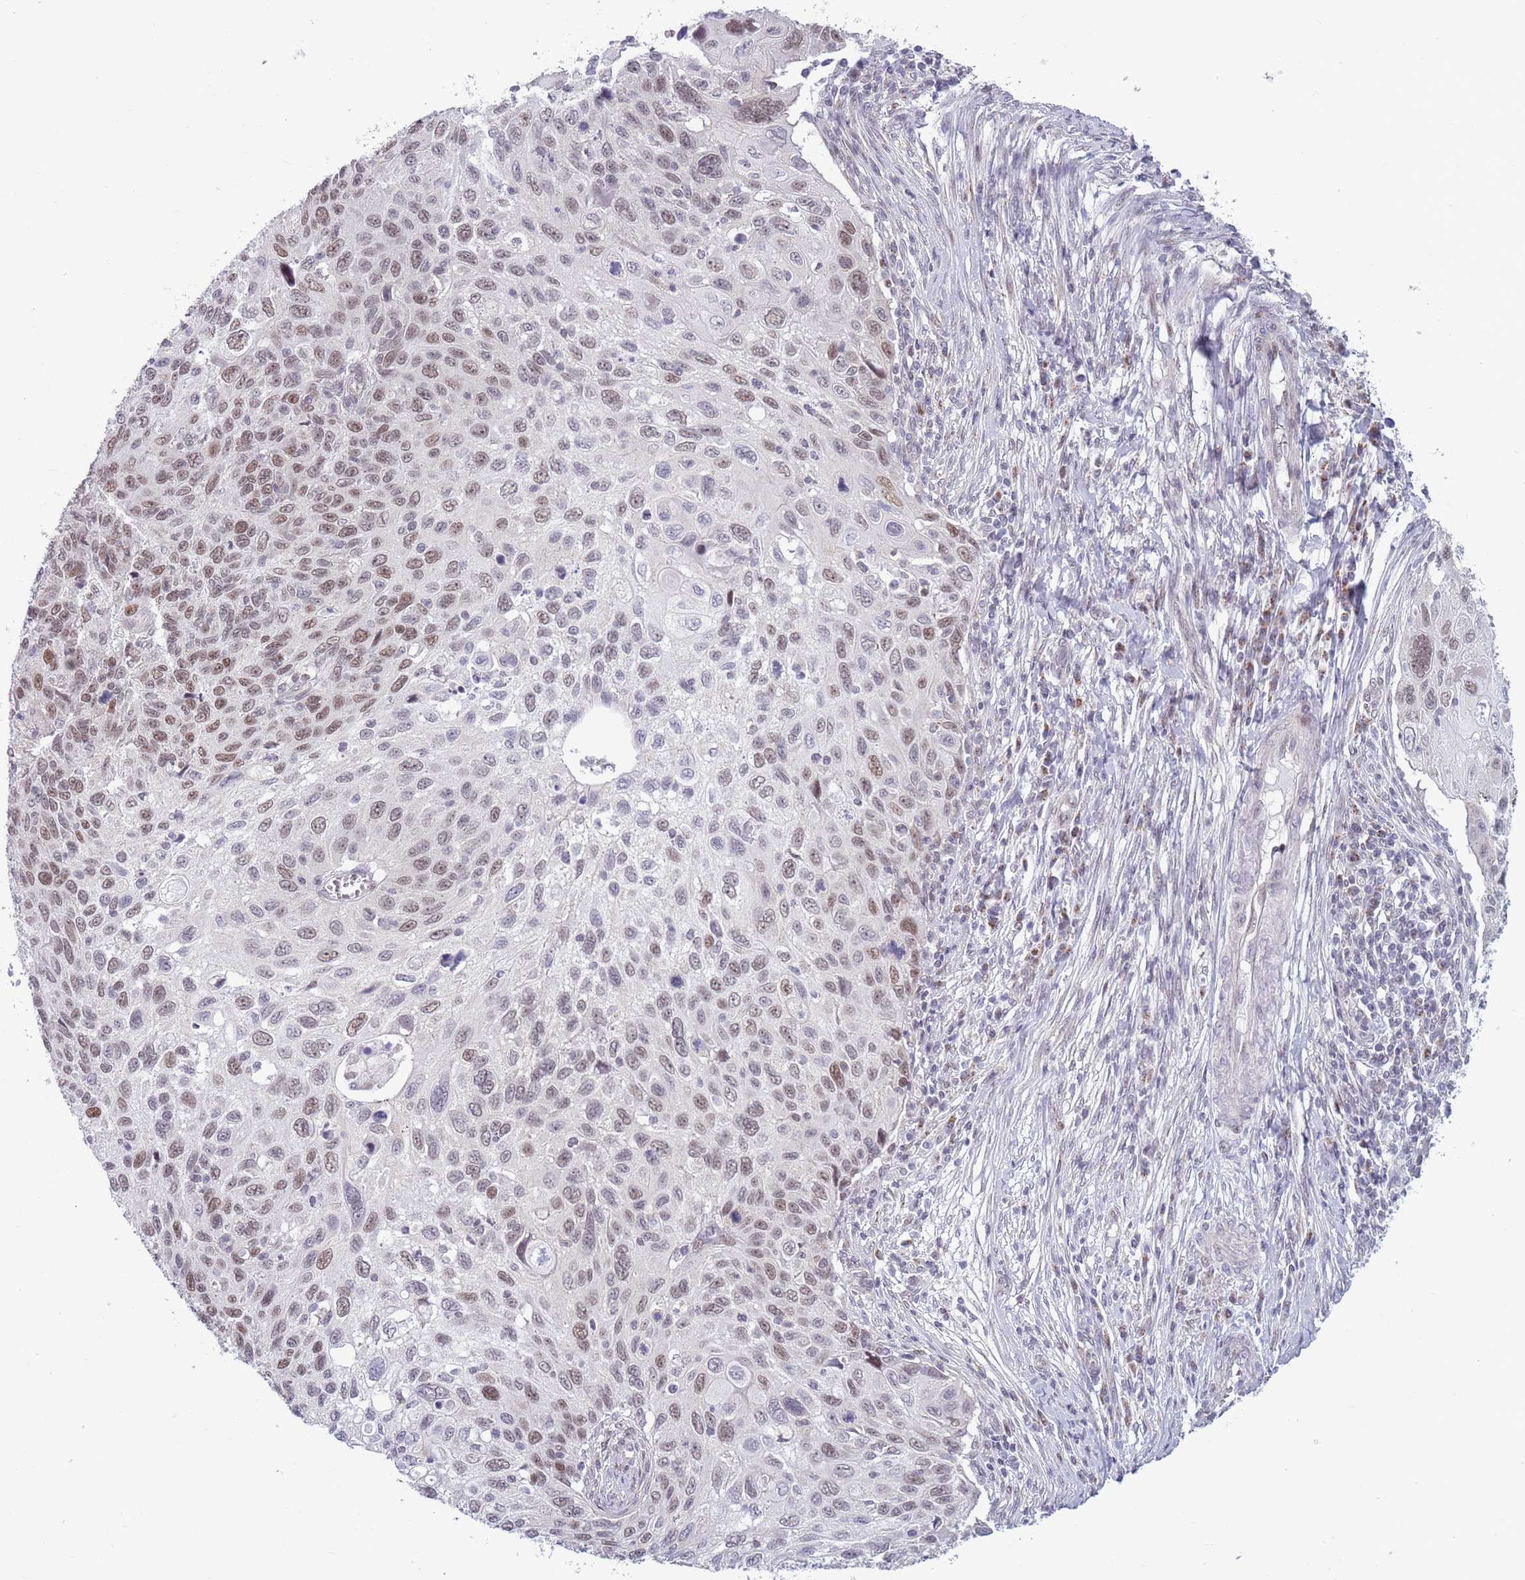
{"staining": {"intensity": "weak", "quantity": ">75%", "location": "nuclear"}, "tissue": "cervical cancer", "cell_type": "Tumor cells", "image_type": "cancer", "snomed": [{"axis": "morphology", "description": "Squamous cell carcinoma, NOS"}, {"axis": "topography", "description": "Cervix"}], "caption": "A brown stain highlights weak nuclear staining of a protein in cervical cancer tumor cells. The protein of interest is shown in brown color, while the nuclei are stained blue.", "gene": "ZKSCAN2", "patient": {"sex": "female", "age": 70}}